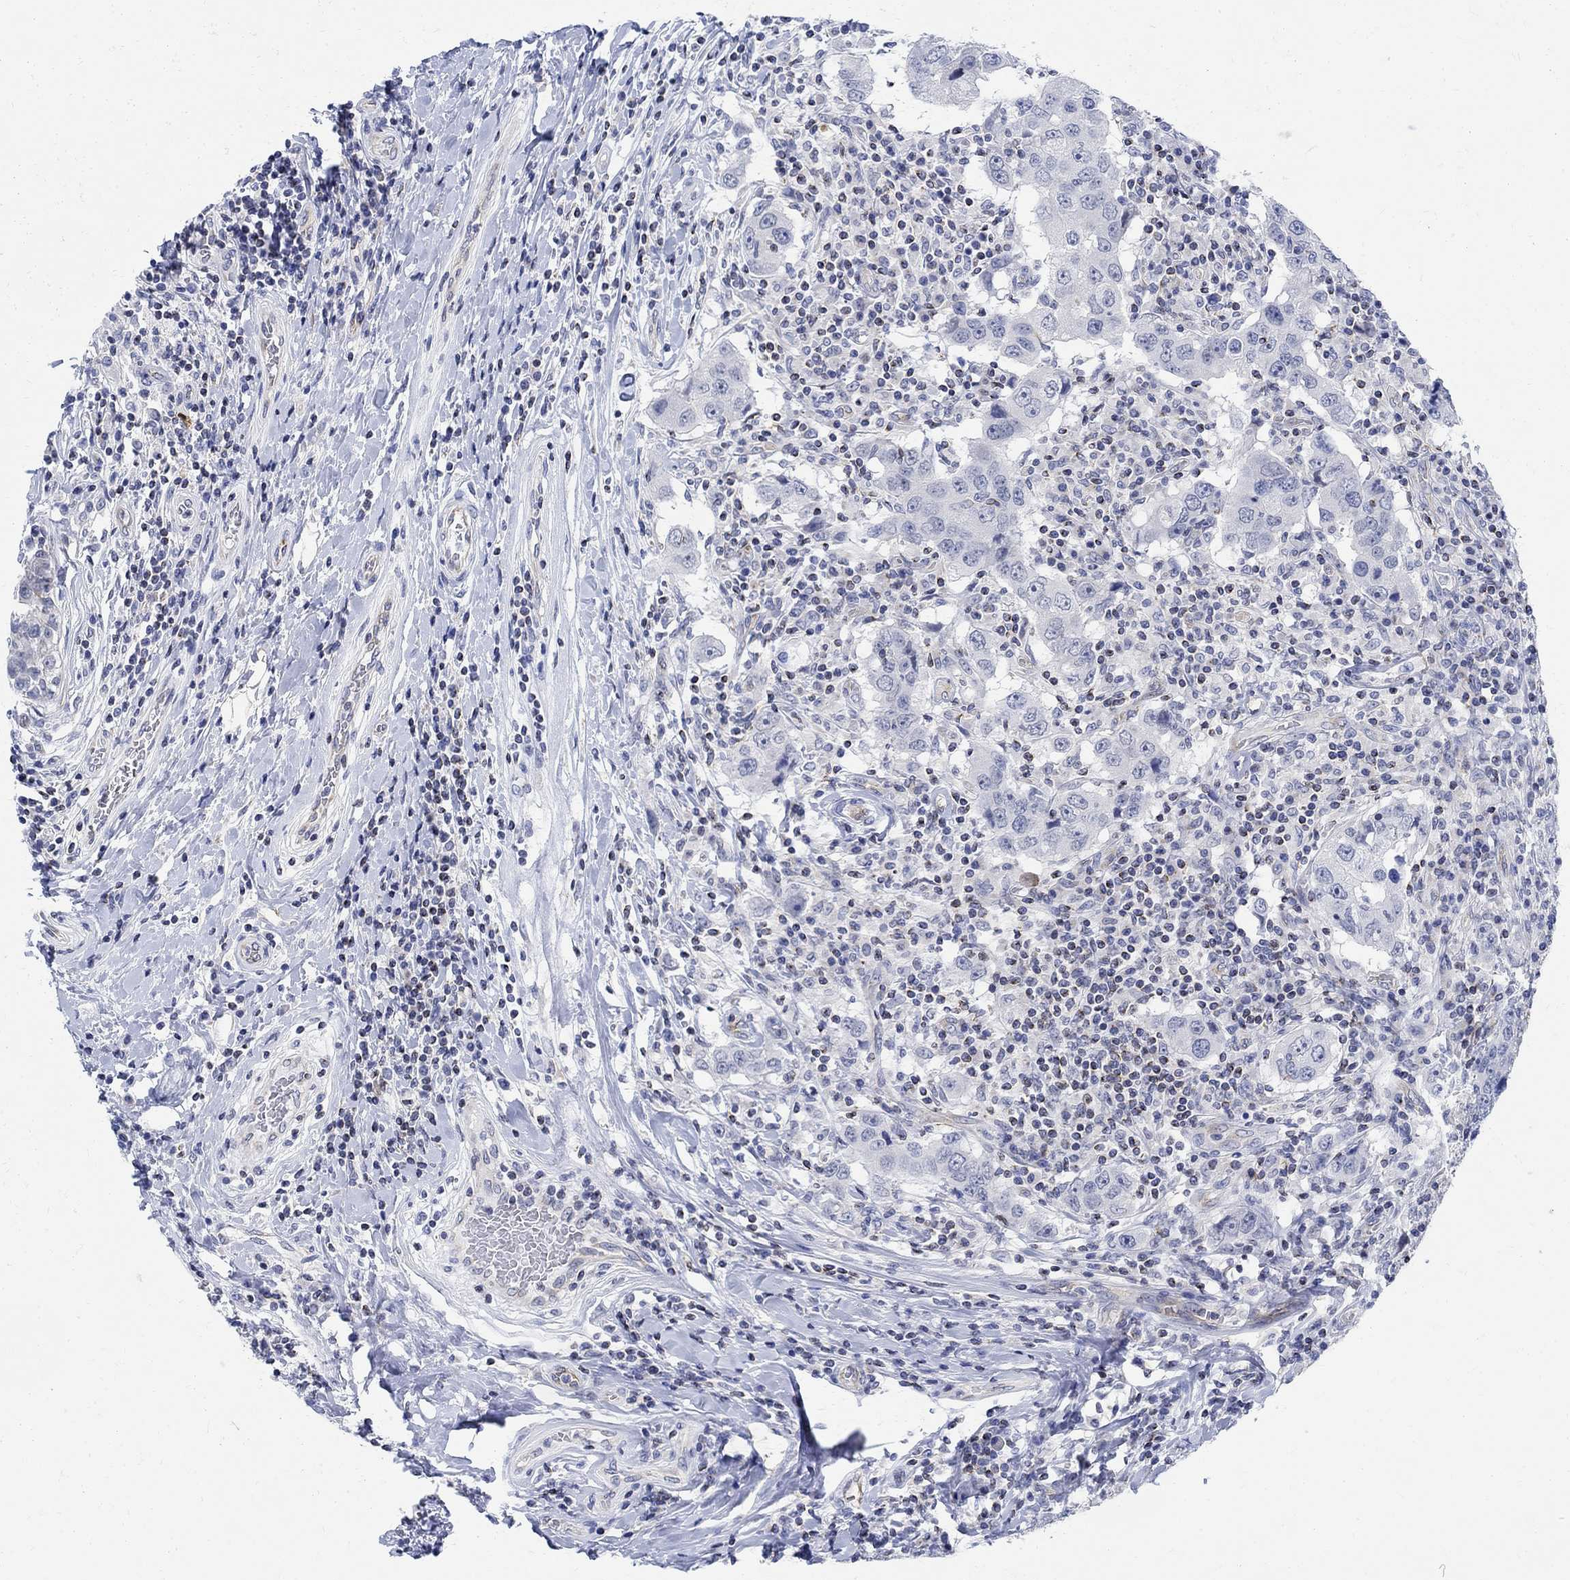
{"staining": {"intensity": "negative", "quantity": "none", "location": "none"}, "tissue": "breast cancer", "cell_type": "Tumor cells", "image_type": "cancer", "snomed": [{"axis": "morphology", "description": "Duct carcinoma"}, {"axis": "topography", "description": "Breast"}], "caption": "Breast cancer stained for a protein using immunohistochemistry reveals no staining tumor cells.", "gene": "PHF21B", "patient": {"sex": "female", "age": 27}}